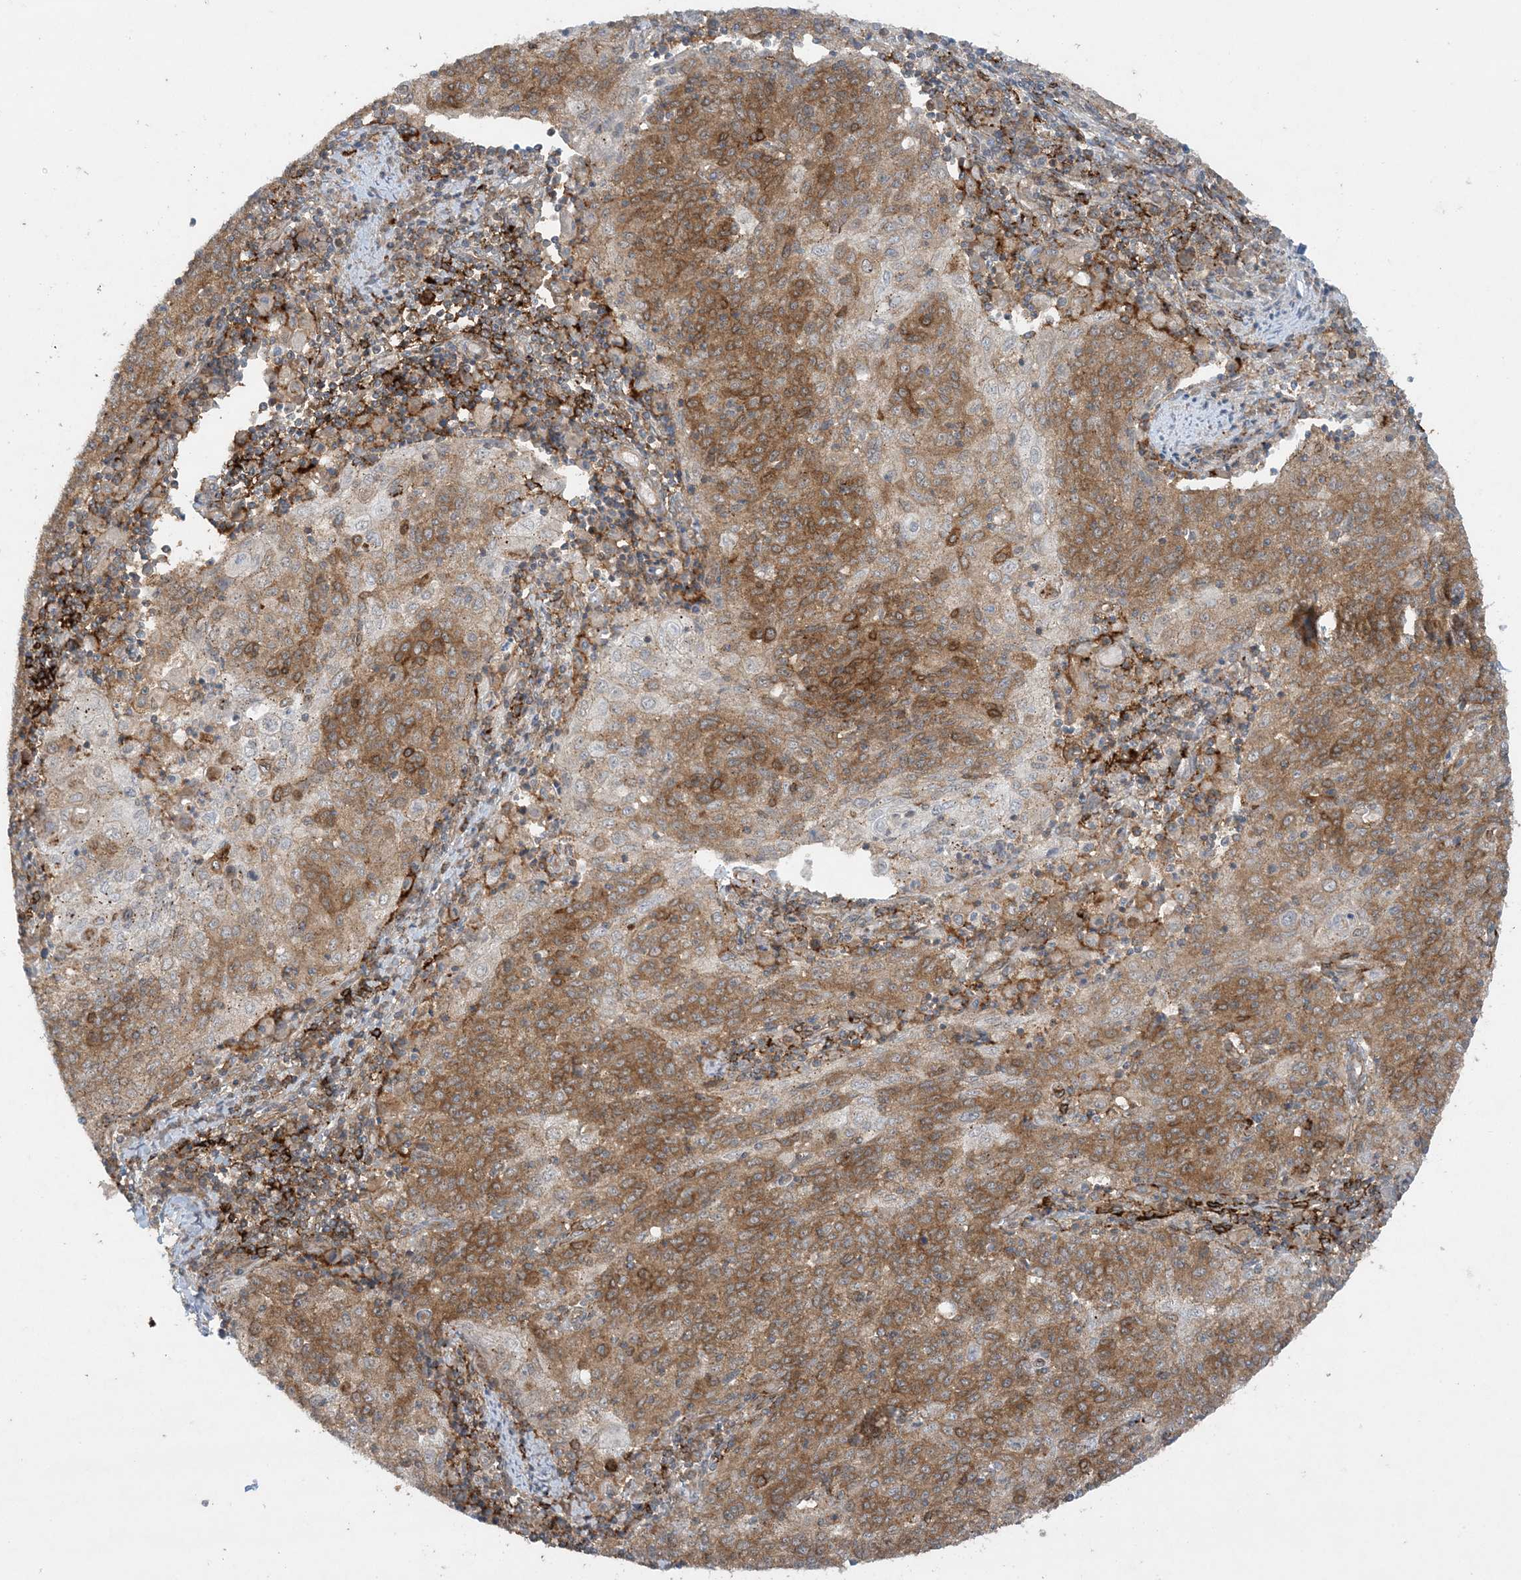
{"staining": {"intensity": "moderate", "quantity": ">75%", "location": "cytoplasmic/membranous"}, "tissue": "cervical cancer", "cell_type": "Tumor cells", "image_type": "cancer", "snomed": [{"axis": "morphology", "description": "Squamous cell carcinoma, NOS"}, {"axis": "topography", "description": "Cervix"}], "caption": "Human cervical squamous cell carcinoma stained for a protein (brown) displays moderate cytoplasmic/membranous positive staining in about >75% of tumor cells.", "gene": "STAM2", "patient": {"sex": "female", "age": 48}}